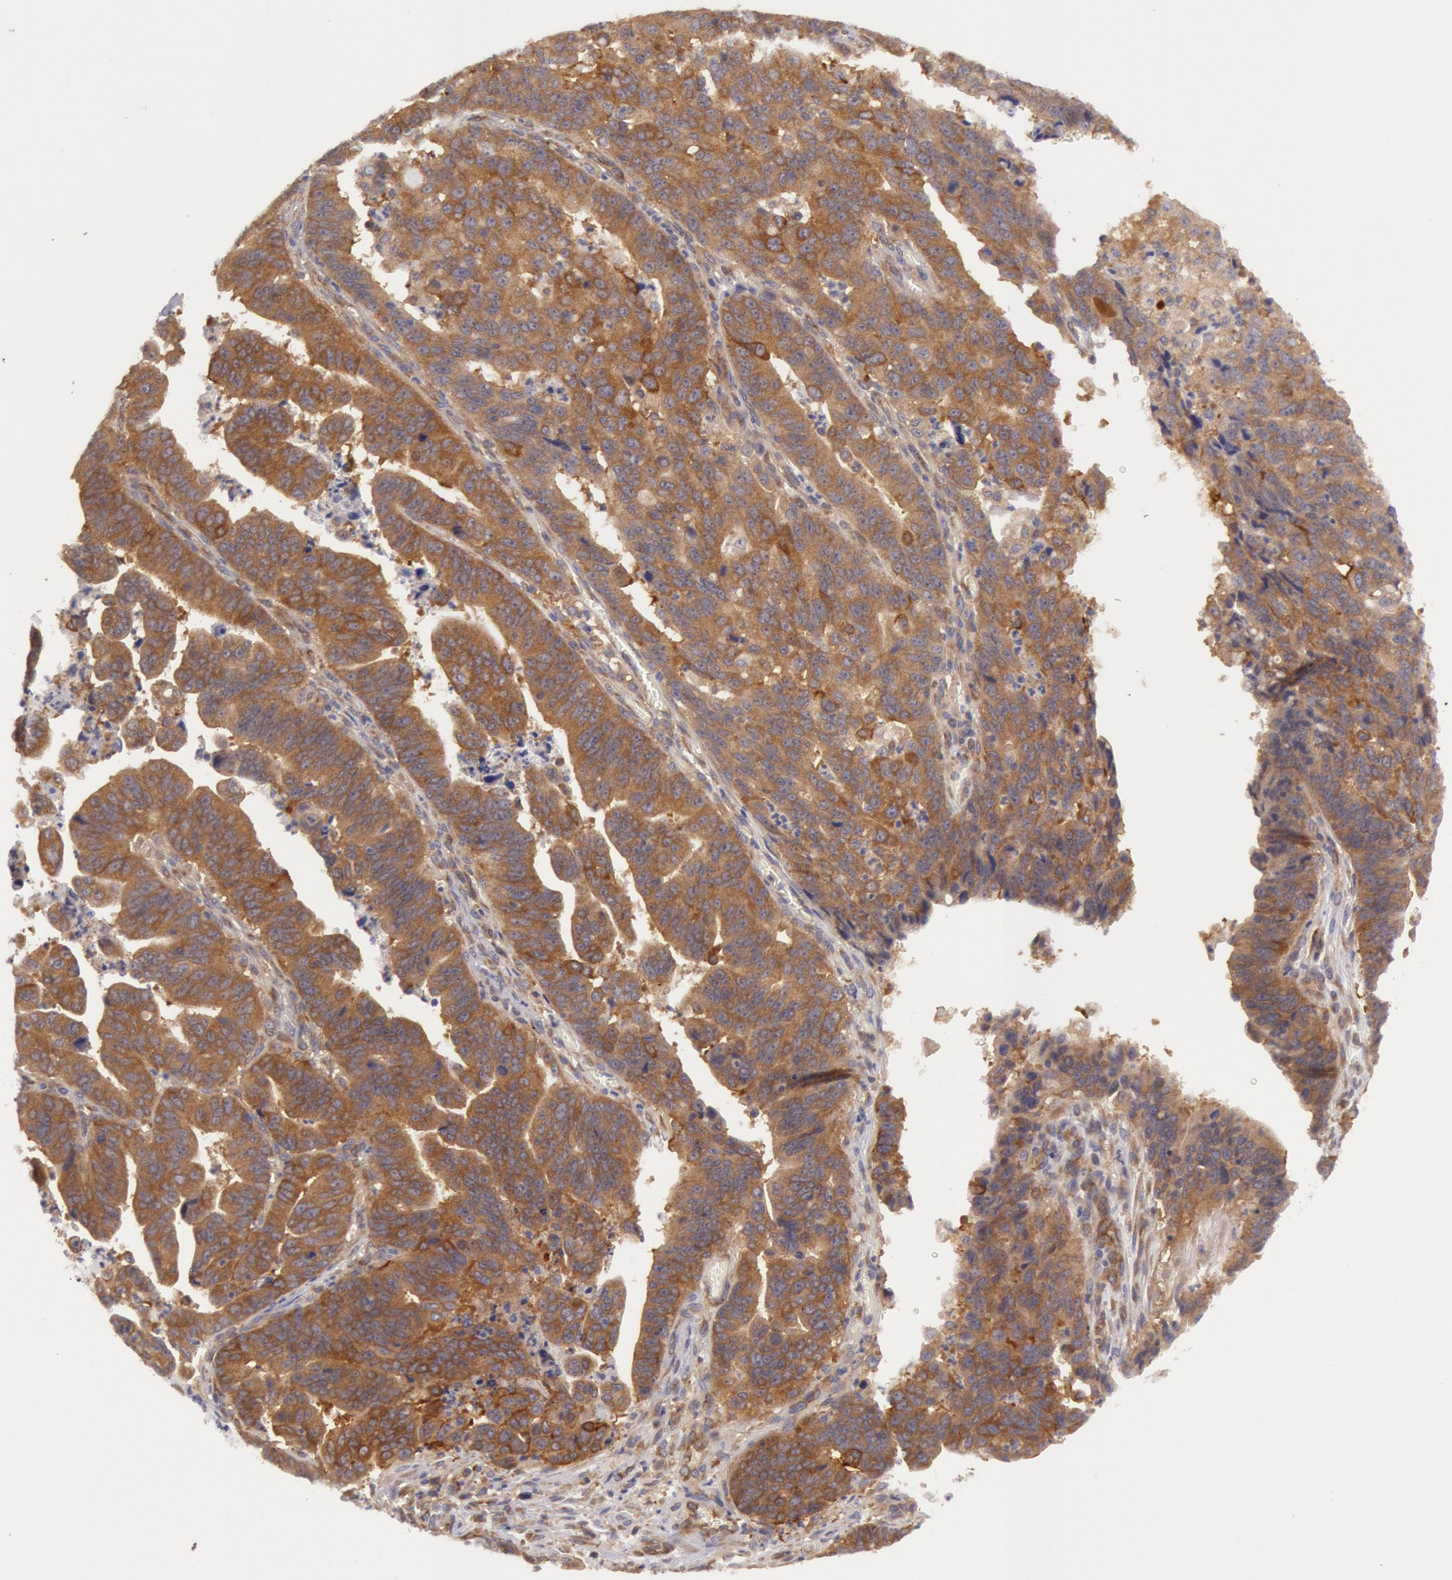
{"staining": {"intensity": "moderate", "quantity": ">75%", "location": "cytoplasmic/membranous"}, "tissue": "stomach cancer", "cell_type": "Tumor cells", "image_type": "cancer", "snomed": [{"axis": "morphology", "description": "Adenocarcinoma, NOS"}, {"axis": "topography", "description": "Stomach, upper"}], "caption": "A brown stain highlights moderate cytoplasmic/membranous staining of a protein in human stomach cancer tumor cells. (DAB = brown stain, brightfield microscopy at high magnification).", "gene": "CHUK", "patient": {"sex": "female", "age": 50}}